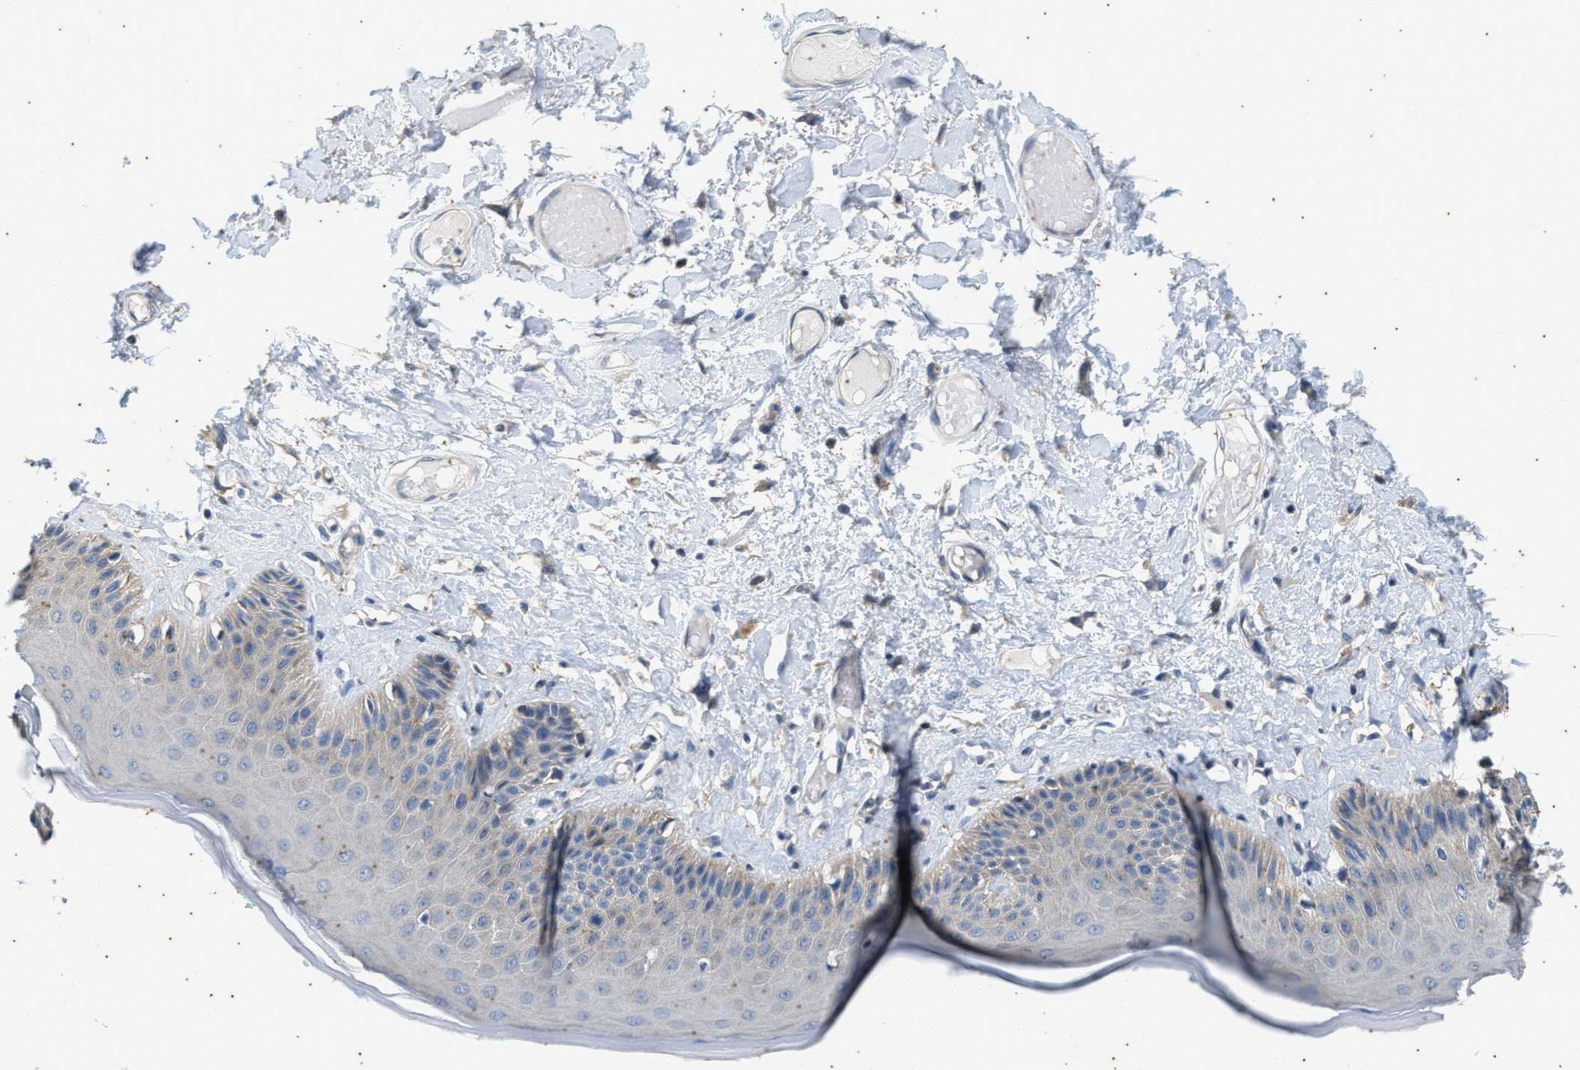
{"staining": {"intensity": "moderate", "quantity": "25%-75%", "location": "cytoplasmic/membranous"}, "tissue": "skin", "cell_type": "Epidermal cells", "image_type": "normal", "snomed": [{"axis": "morphology", "description": "Normal tissue, NOS"}, {"axis": "topography", "description": "Vulva"}], "caption": "Skin stained with DAB IHC reveals medium levels of moderate cytoplasmic/membranous staining in approximately 25%-75% of epidermal cells.", "gene": "COX19", "patient": {"sex": "female", "age": 73}}